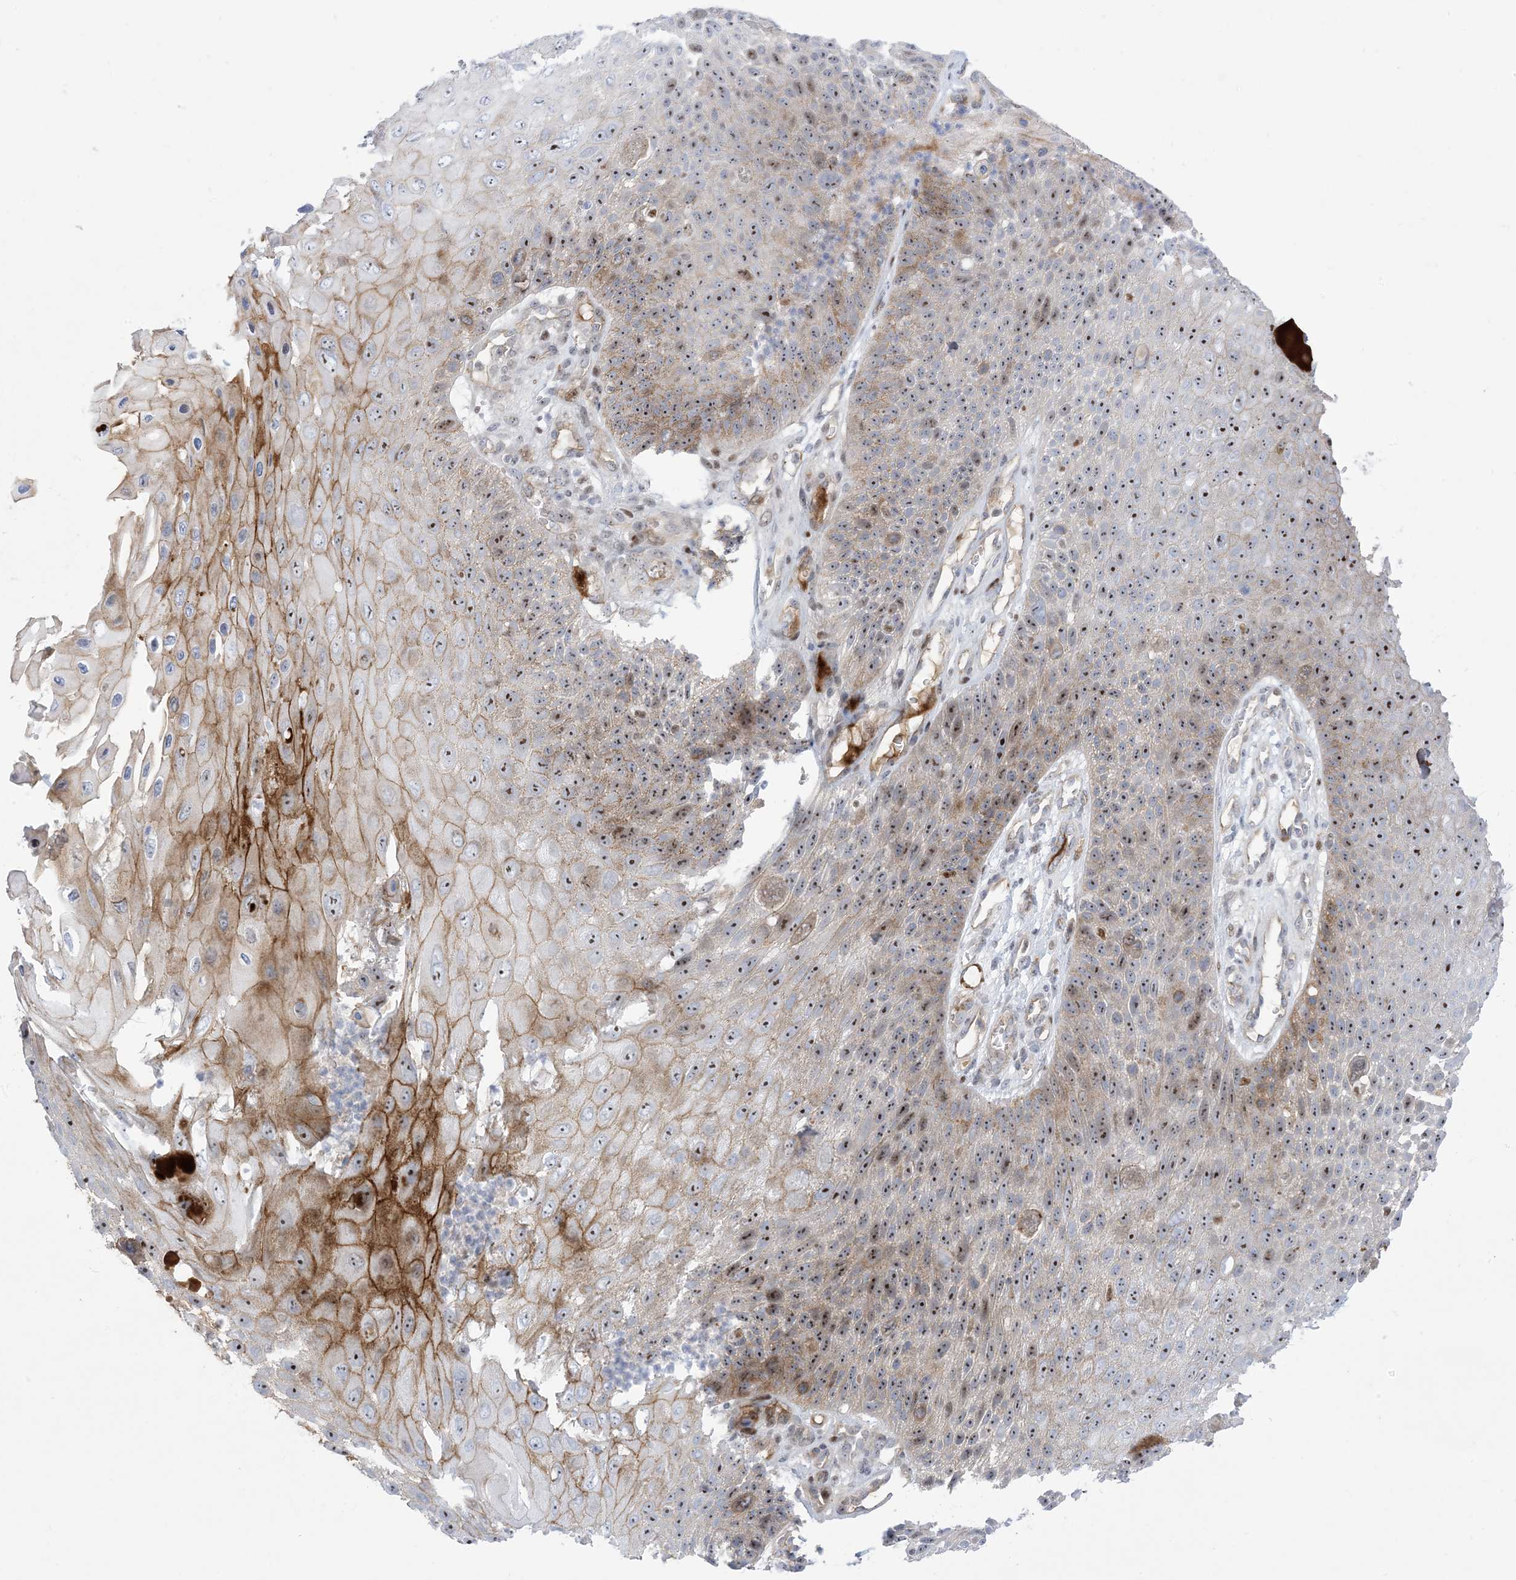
{"staining": {"intensity": "moderate", "quantity": ">75%", "location": "cytoplasmic/membranous,nuclear"}, "tissue": "skin cancer", "cell_type": "Tumor cells", "image_type": "cancer", "snomed": [{"axis": "morphology", "description": "Squamous cell carcinoma, NOS"}, {"axis": "topography", "description": "Skin"}], "caption": "Immunohistochemistry histopathology image of neoplastic tissue: squamous cell carcinoma (skin) stained using IHC demonstrates medium levels of moderate protein expression localized specifically in the cytoplasmic/membranous and nuclear of tumor cells, appearing as a cytoplasmic/membranous and nuclear brown color.", "gene": "MARS2", "patient": {"sex": "female", "age": 88}}